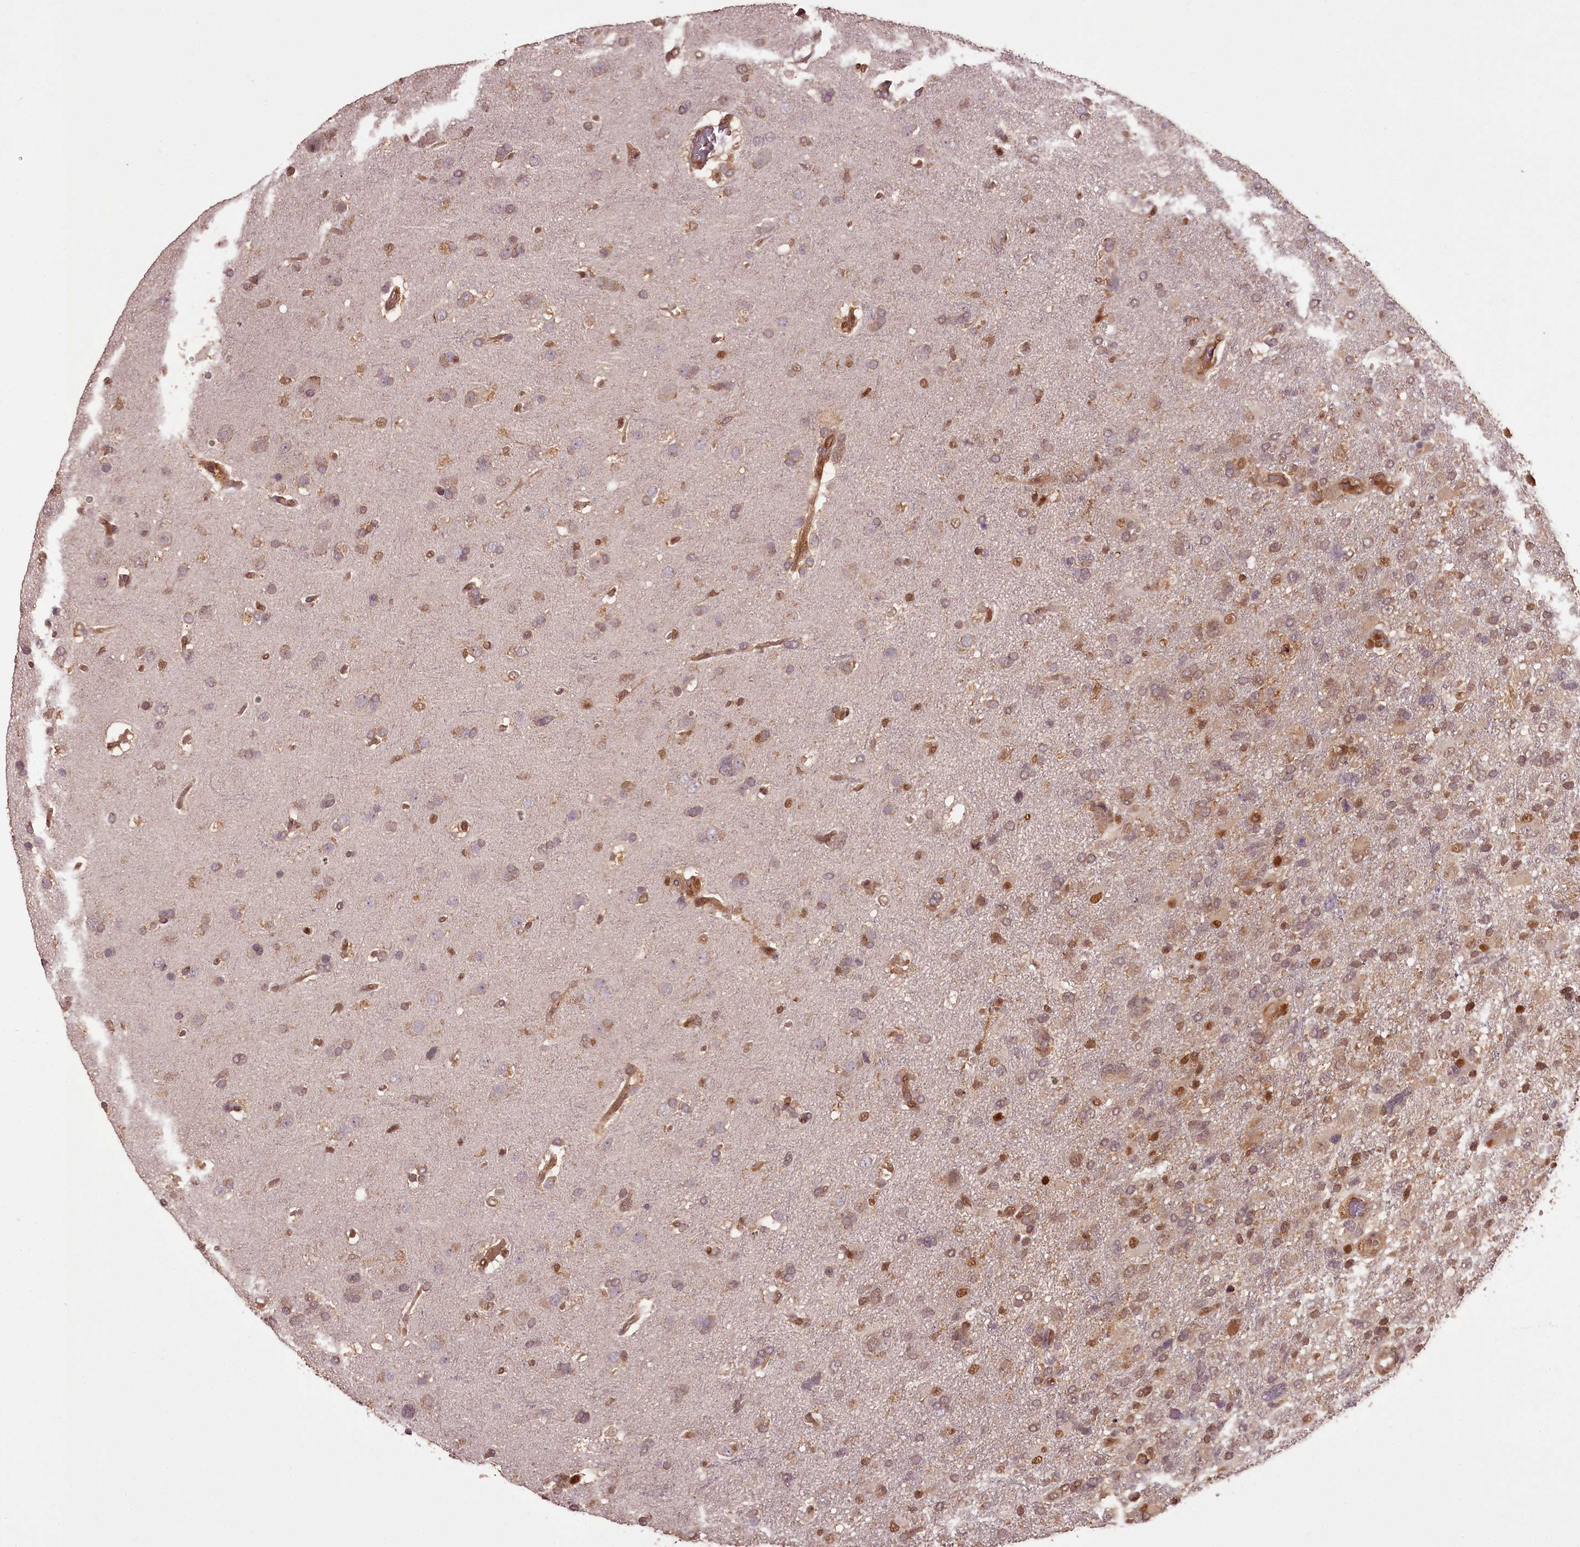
{"staining": {"intensity": "weak", "quantity": "25%-75%", "location": "cytoplasmic/membranous,nuclear"}, "tissue": "glioma", "cell_type": "Tumor cells", "image_type": "cancer", "snomed": [{"axis": "morphology", "description": "Glioma, malignant, High grade"}, {"axis": "topography", "description": "Brain"}], "caption": "Protein expression analysis of malignant glioma (high-grade) demonstrates weak cytoplasmic/membranous and nuclear staining in approximately 25%-75% of tumor cells.", "gene": "NPRL2", "patient": {"sex": "male", "age": 61}}